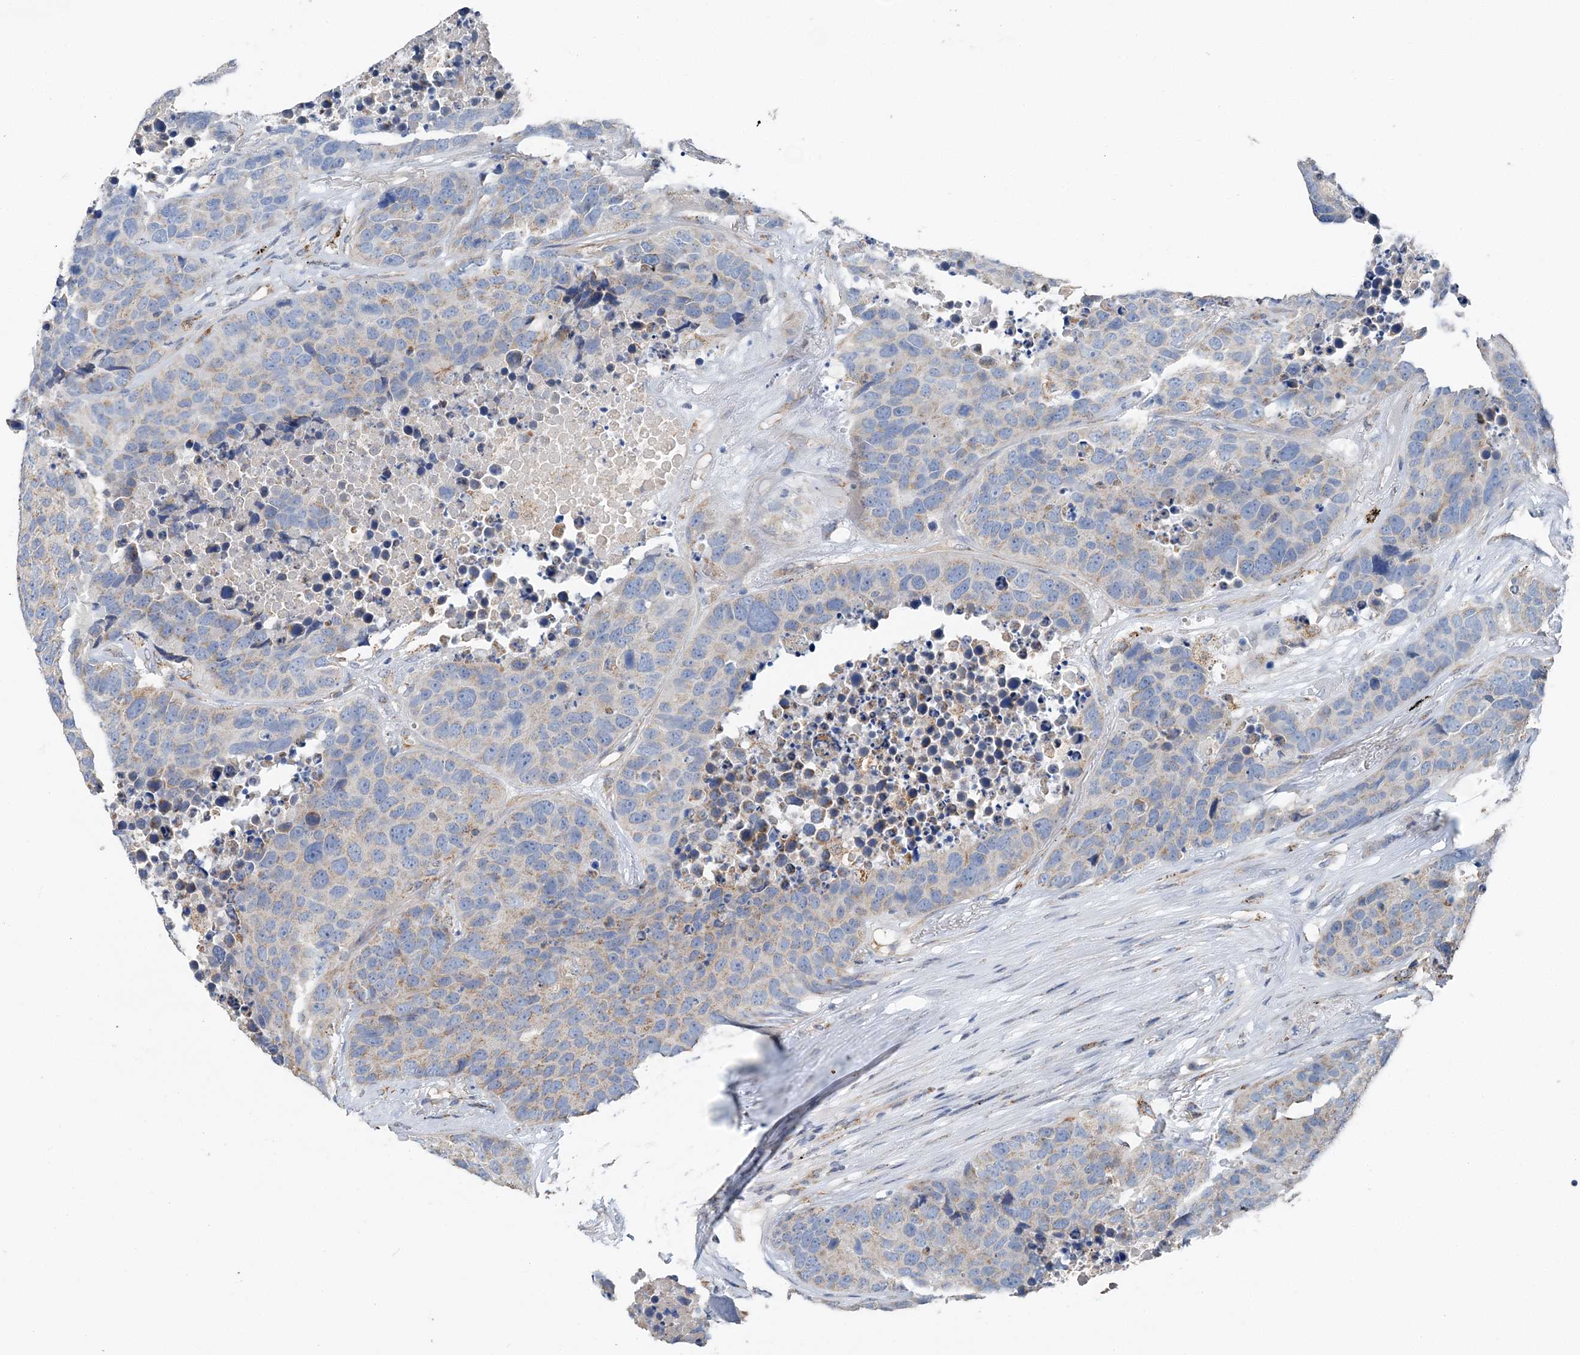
{"staining": {"intensity": "weak", "quantity": "<25%", "location": "cytoplasmic/membranous"}, "tissue": "carcinoid", "cell_type": "Tumor cells", "image_type": "cancer", "snomed": [{"axis": "morphology", "description": "Carcinoid, malignant, NOS"}, {"axis": "topography", "description": "Lung"}], "caption": "Immunohistochemistry image of neoplastic tissue: carcinoid stained with DAB (3,3'-diaminobenzidine) exhibits no significant protein expression in tumor cells.", "gene": "SPRY2", "patient": {"sex": "male", "age": 60}}